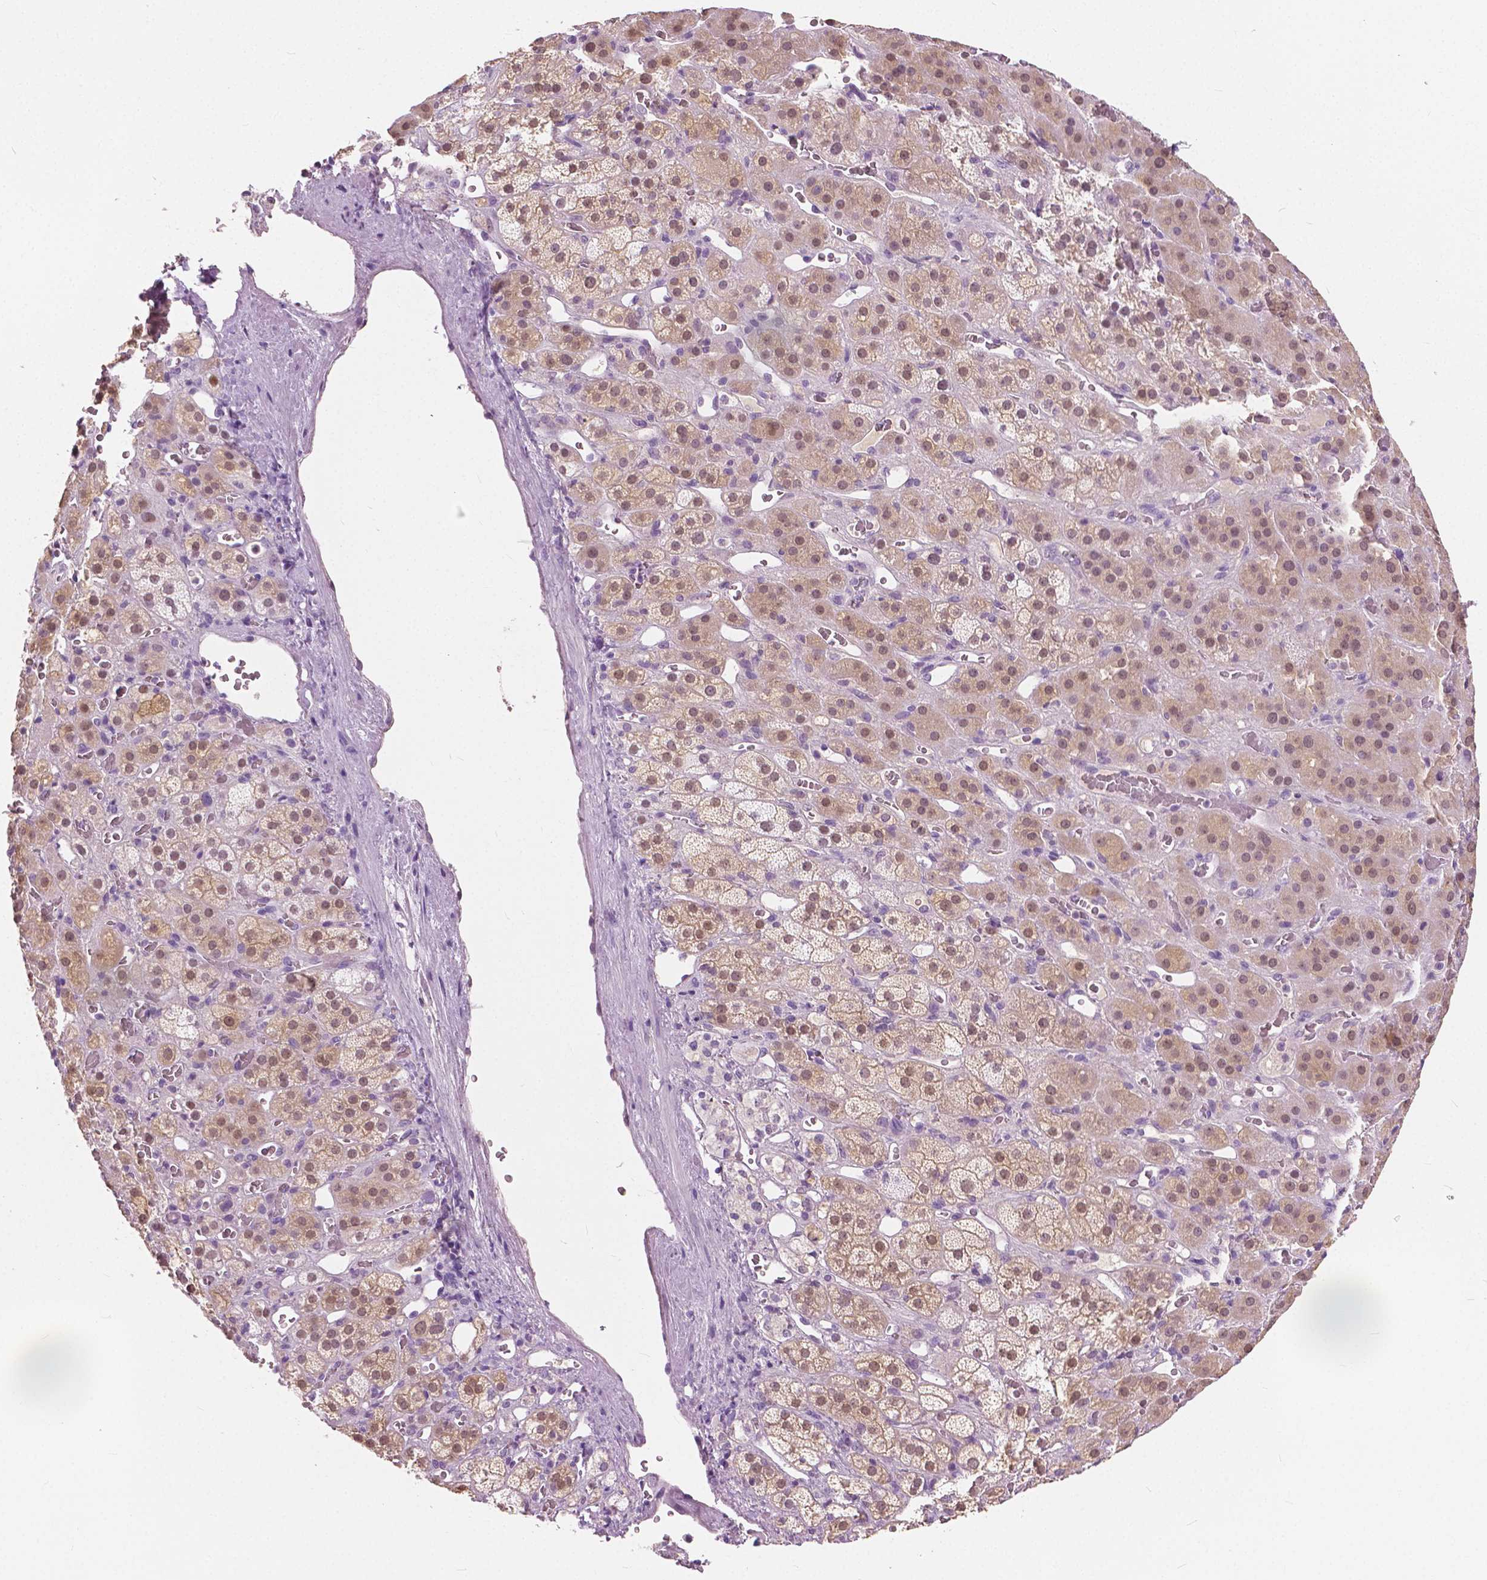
{"staining": {"intensity": "weak", "quantity": ">75%", "location": "cytoplasmic/membranous,nuclear"}, "tissue": "adrenal gland", "cell_type": "Glandular cells", "image_type": "normal", "snomed": [{"axis": "morphology", "description": "Normal tissue, NOS"}, {"axis": "topography", "description": "Adrenal gland"}], "caption": "The micrograph demonstrates immunohistochemical staining of unremarkable adrenal gland. There is weak cytoplasmic/membranous,nuclear staining is present in about >75% of glandular cells.", "gene": "TKFC", "patient": {"sex": "male", "age": 57}}